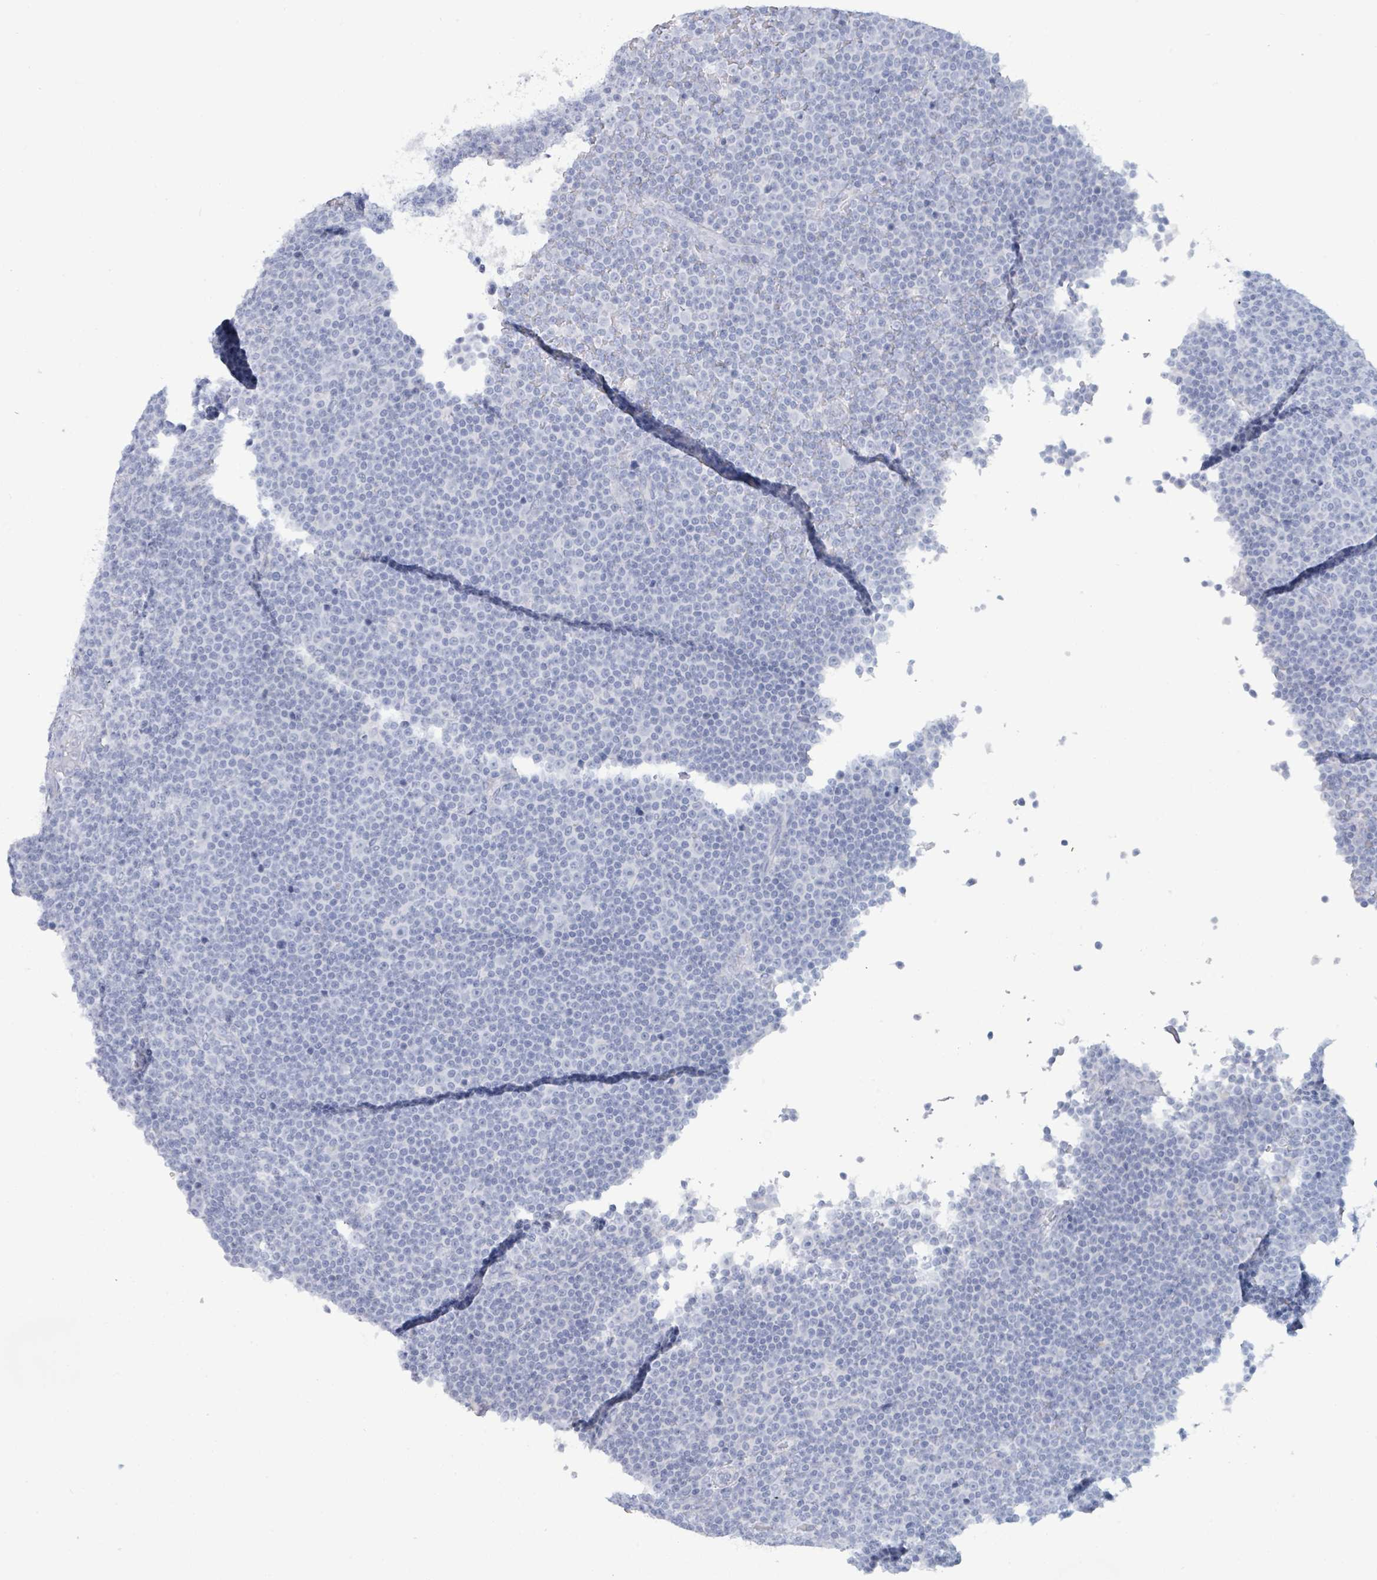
{"staining": {"intensity": "negative", "quantity": "none", "location": "none"}, "tissue": "lymphoma", "cell_type": "Tumor cells", "image_type": "cancer", "snomed": [{"axis": "morphology", "description": "Malignant lymphoma, non-Hodgkin's type, Low grade"}, {"axis": "topography", "description": "Lymph node"}], "caption": "Lymphoma was stained to show a protein in brown. There is no significant staining in tumor cells.", "gene": "PGA3", "patient": {"sex": "female", "age": 67}}